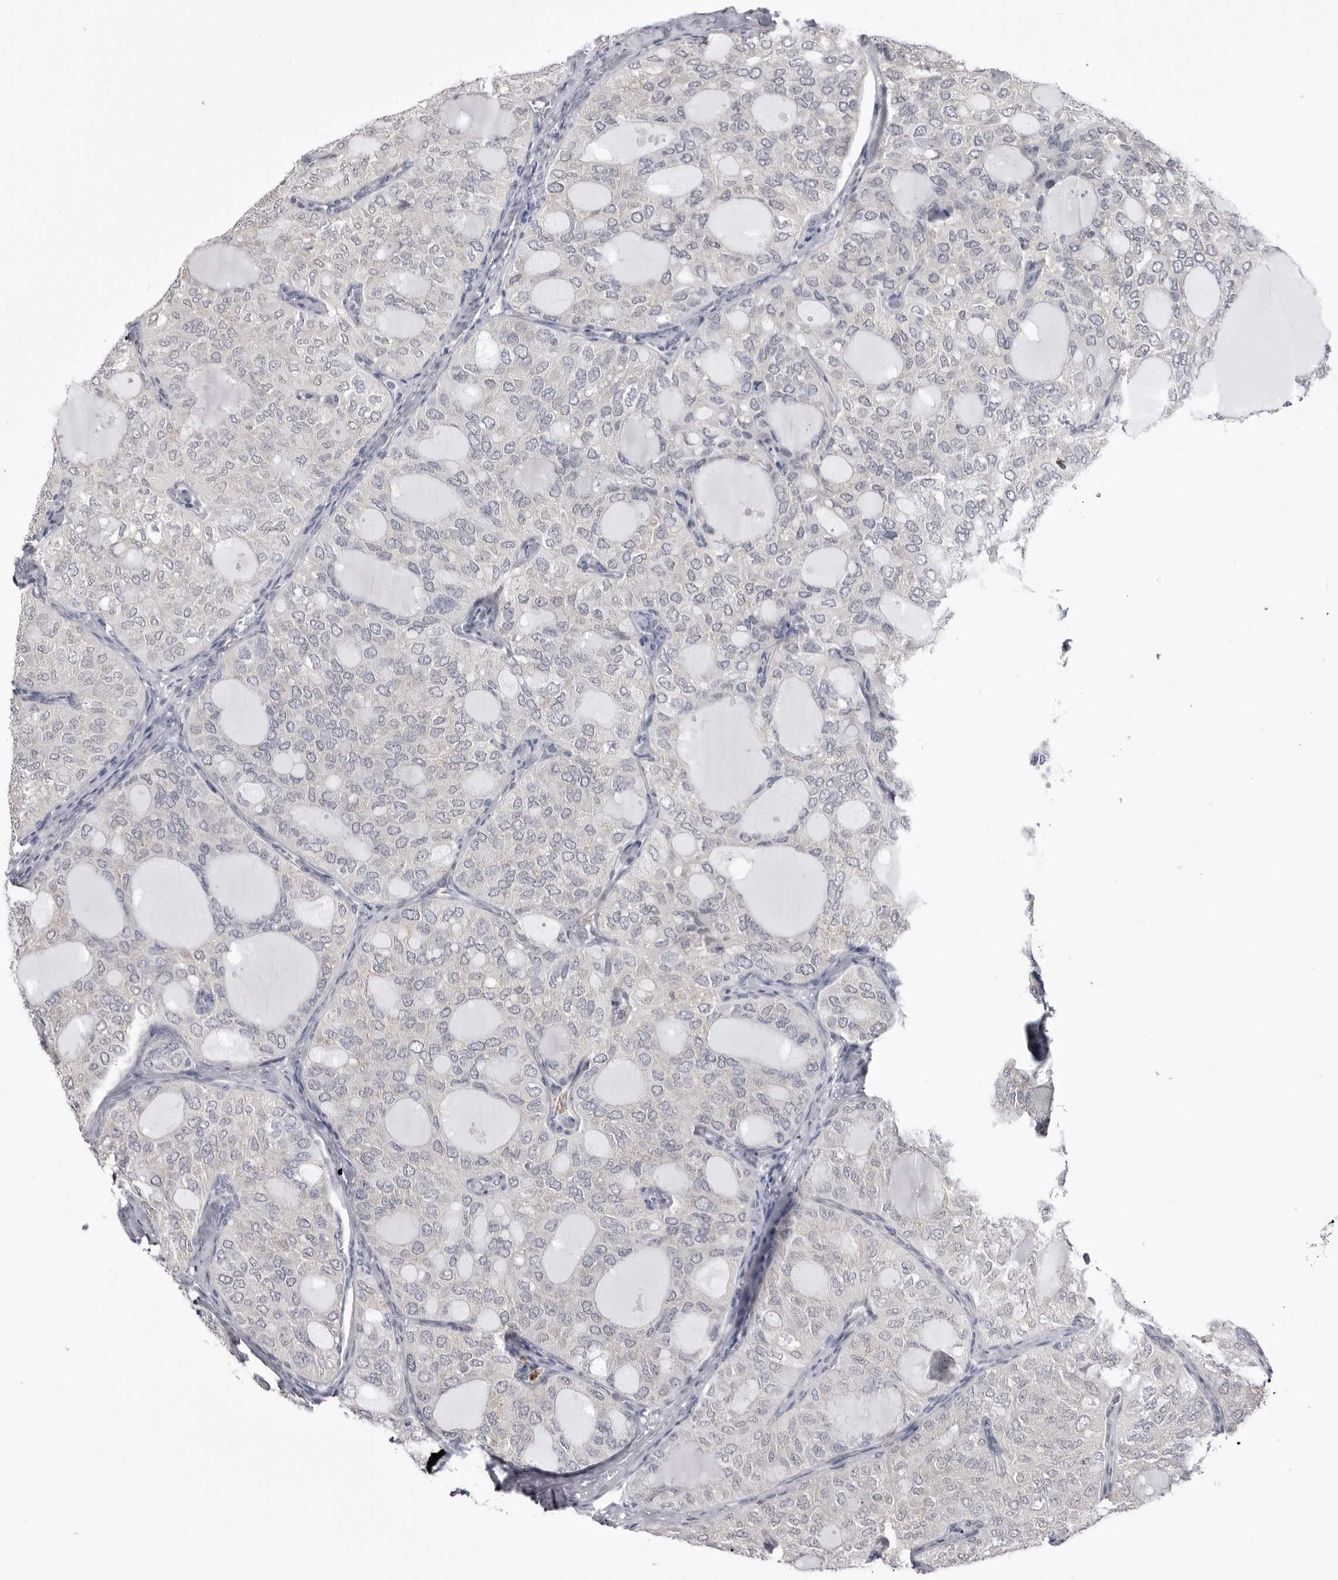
{"staining": {"intensity": "negative", "quantity": "none", "location": "none"}, "tissue": "thyroid cancer", "cell_type": "Tumor cells", "image_type": "cancer", "snomed": [{"axis": "morphology", "description": "Follicular adenoma carcinoma, NOS"}, {"axis": "topography", "description": "Thyroid gland"}], "caption": "Immunohistochemistry image of follicular adenoma carcinoma (thyroid) stained for a protein (brown), which exhibits no expression in tumor cells.", "gene": "STAP2", "patient": {"sex": "male", "age": 75}}